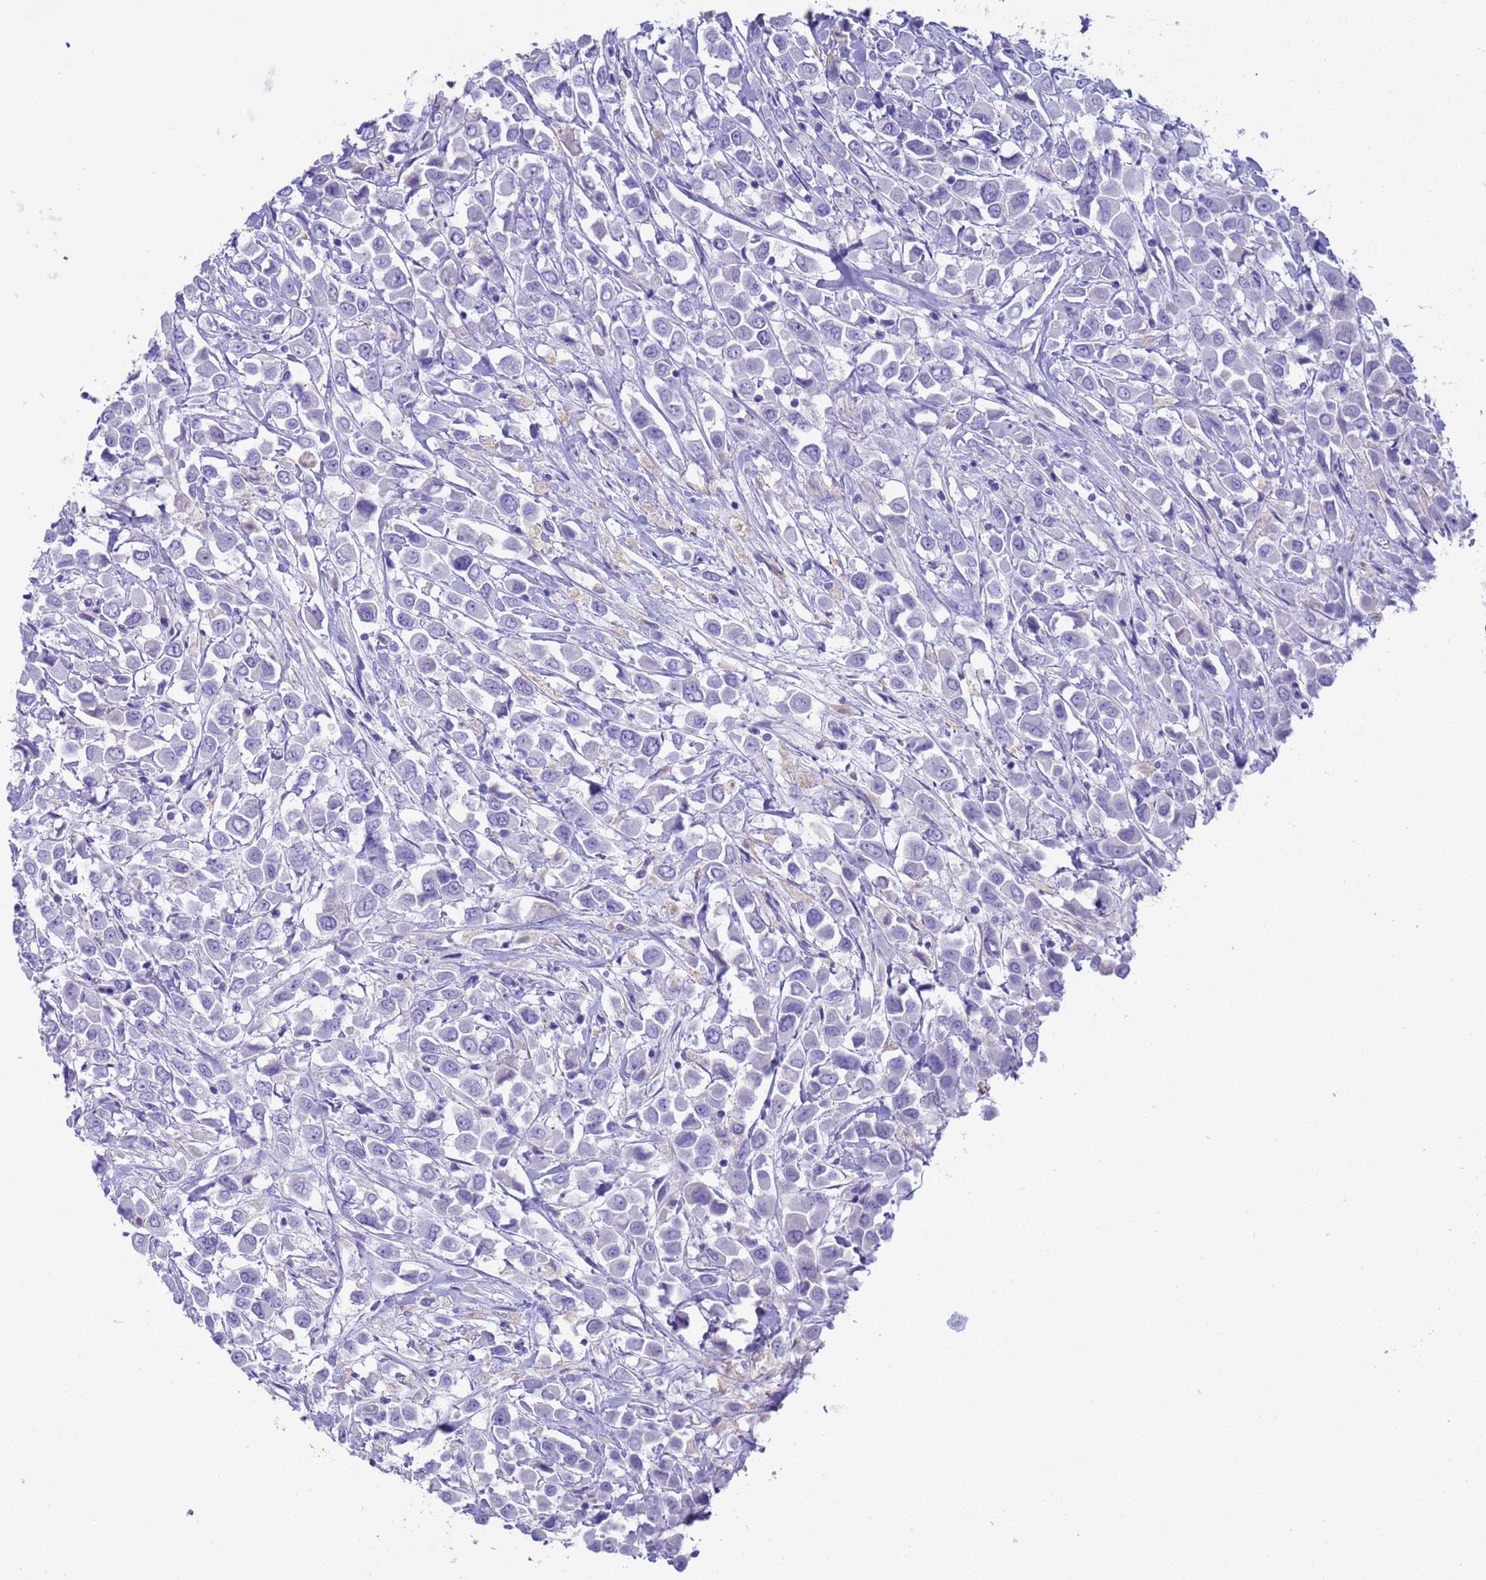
{"staining": {"intensity": "negative", "quantity": "none", "location": "none"}, "tissue": "breast cancer", "cell_type": "Tumor cells", "image_type": "cancer", "snomed": [{"axis": "morphology", "description": "Duct carcinoma"}, {"axis": "topography", "description": "Breast"}], "caption": "The immunohistochemistry photomicrograph has no significant expression in tumor cells of breast cancer (intraductal carcinoma) tissue.", "gene": "CKM", "patient": {"sex": "female", "age": 61}}